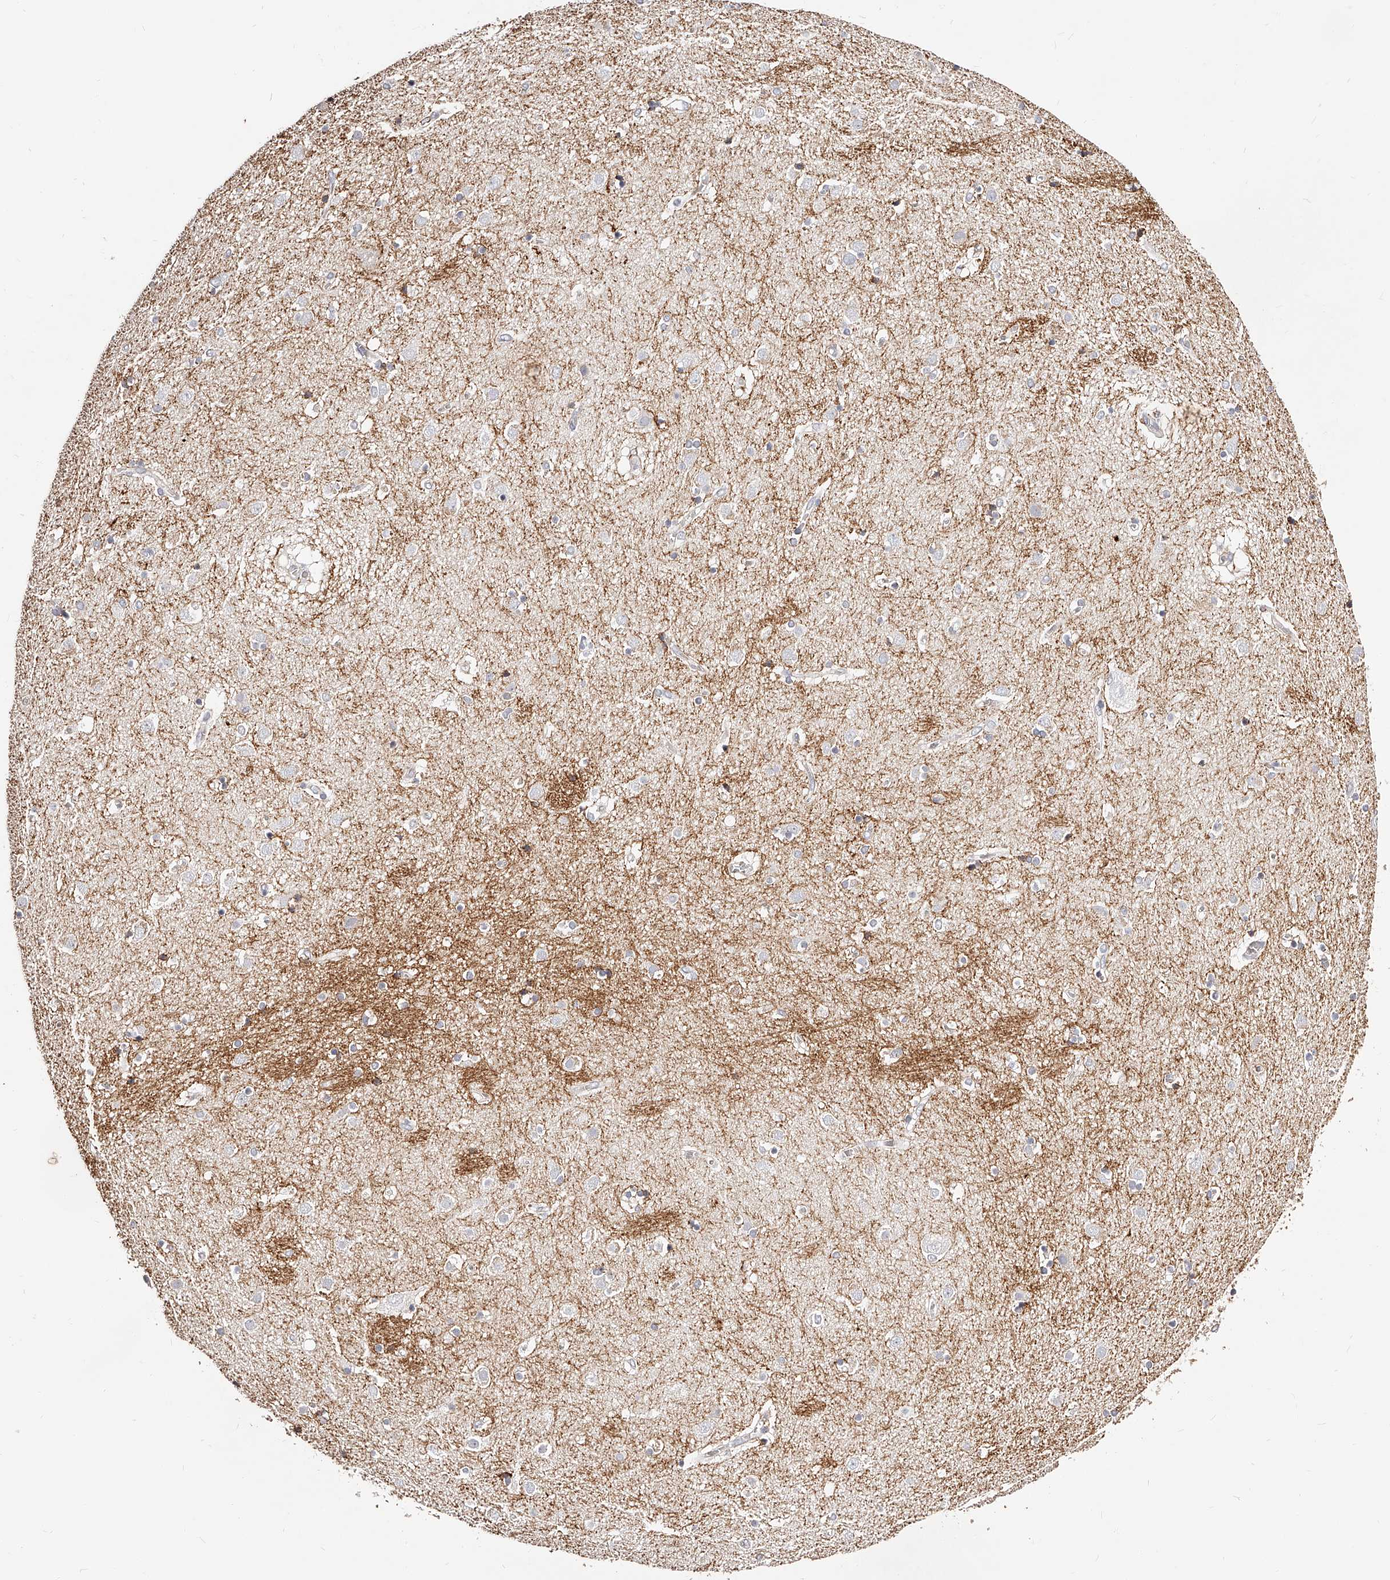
{"staining": {"intensity": "weak", "quantity": "<25%", "location": "cytoplasmic/membranous"}, "tissue": "caudate", "cell_type": "Glial cells", "image_type": "normal", "snomed": [{"axis": "morphology", "description": "Normal tissue, NOS"}, {"axis": "topography", "description": "Lateral ventricle wall"}], "caption": "A histopathology image of human caudate is negative for staining in glial cells. (DAB (3,3'-diaminobenzidine) IHC visualized using brightfield microscopy, high magnification).", "gene": "CD82", "patient": {"sex": "male", "age": 70}}